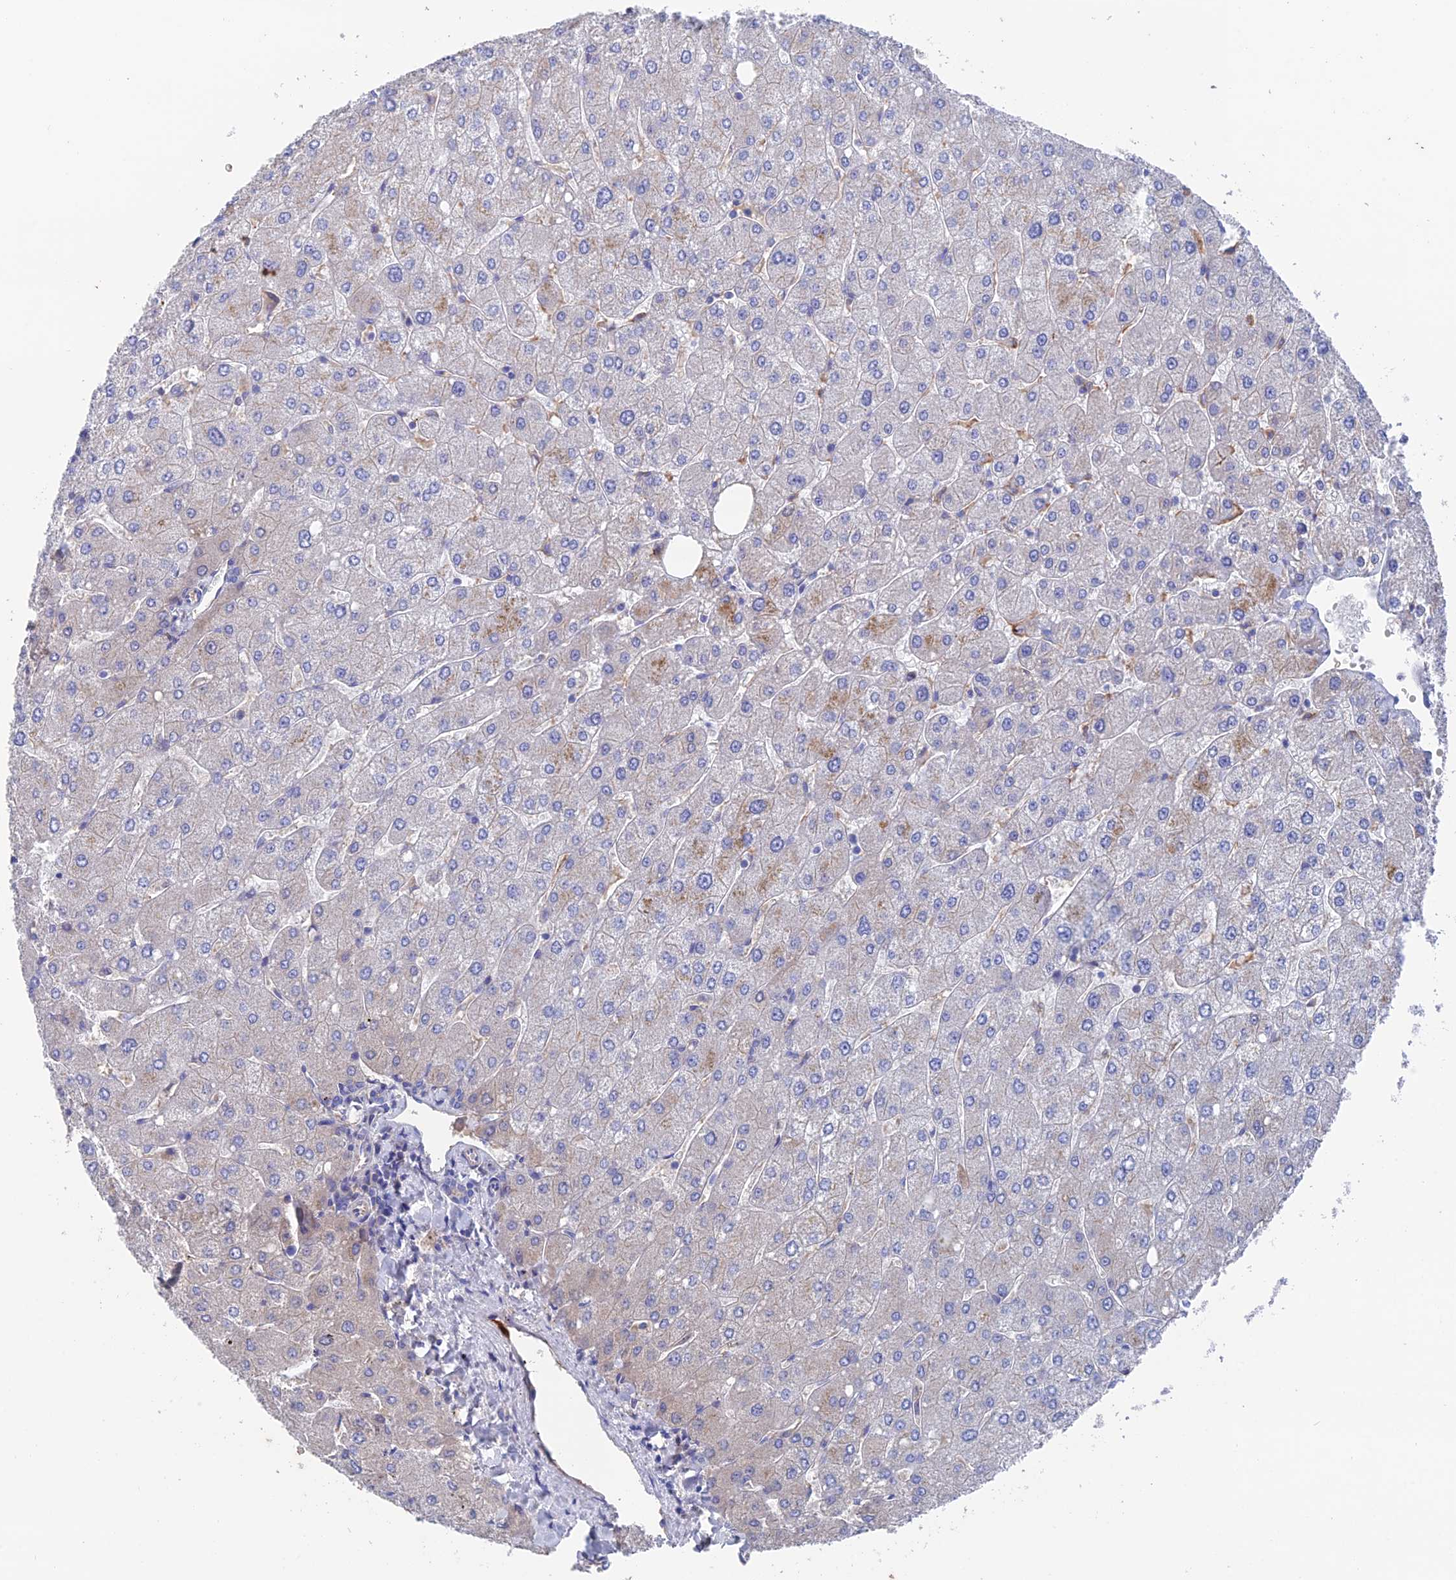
{"staining": {"intensity": "weak", "quantity": "<25%", "location": "cytoplasmic/membranous,nuclear"}, "tissue": "liver", "cell_type": "Cholangiocytes", "image_type": "normal", "snomed": [{"axis": "morphology", "description": "Normal tissue, NOS"}, {"axis": "topography", "description": "Liver"}], "caption": "A photomicrograph of liver stained for a protein reveals no brown staining in cholangiocytes. (Stains: DAB immunohistochemistry with hematoxylin counter stain, Microscopy: brightfield microscopy at high magnification).", "gene": "HPF1", "patient": {"sex": "male", "age": 55}}